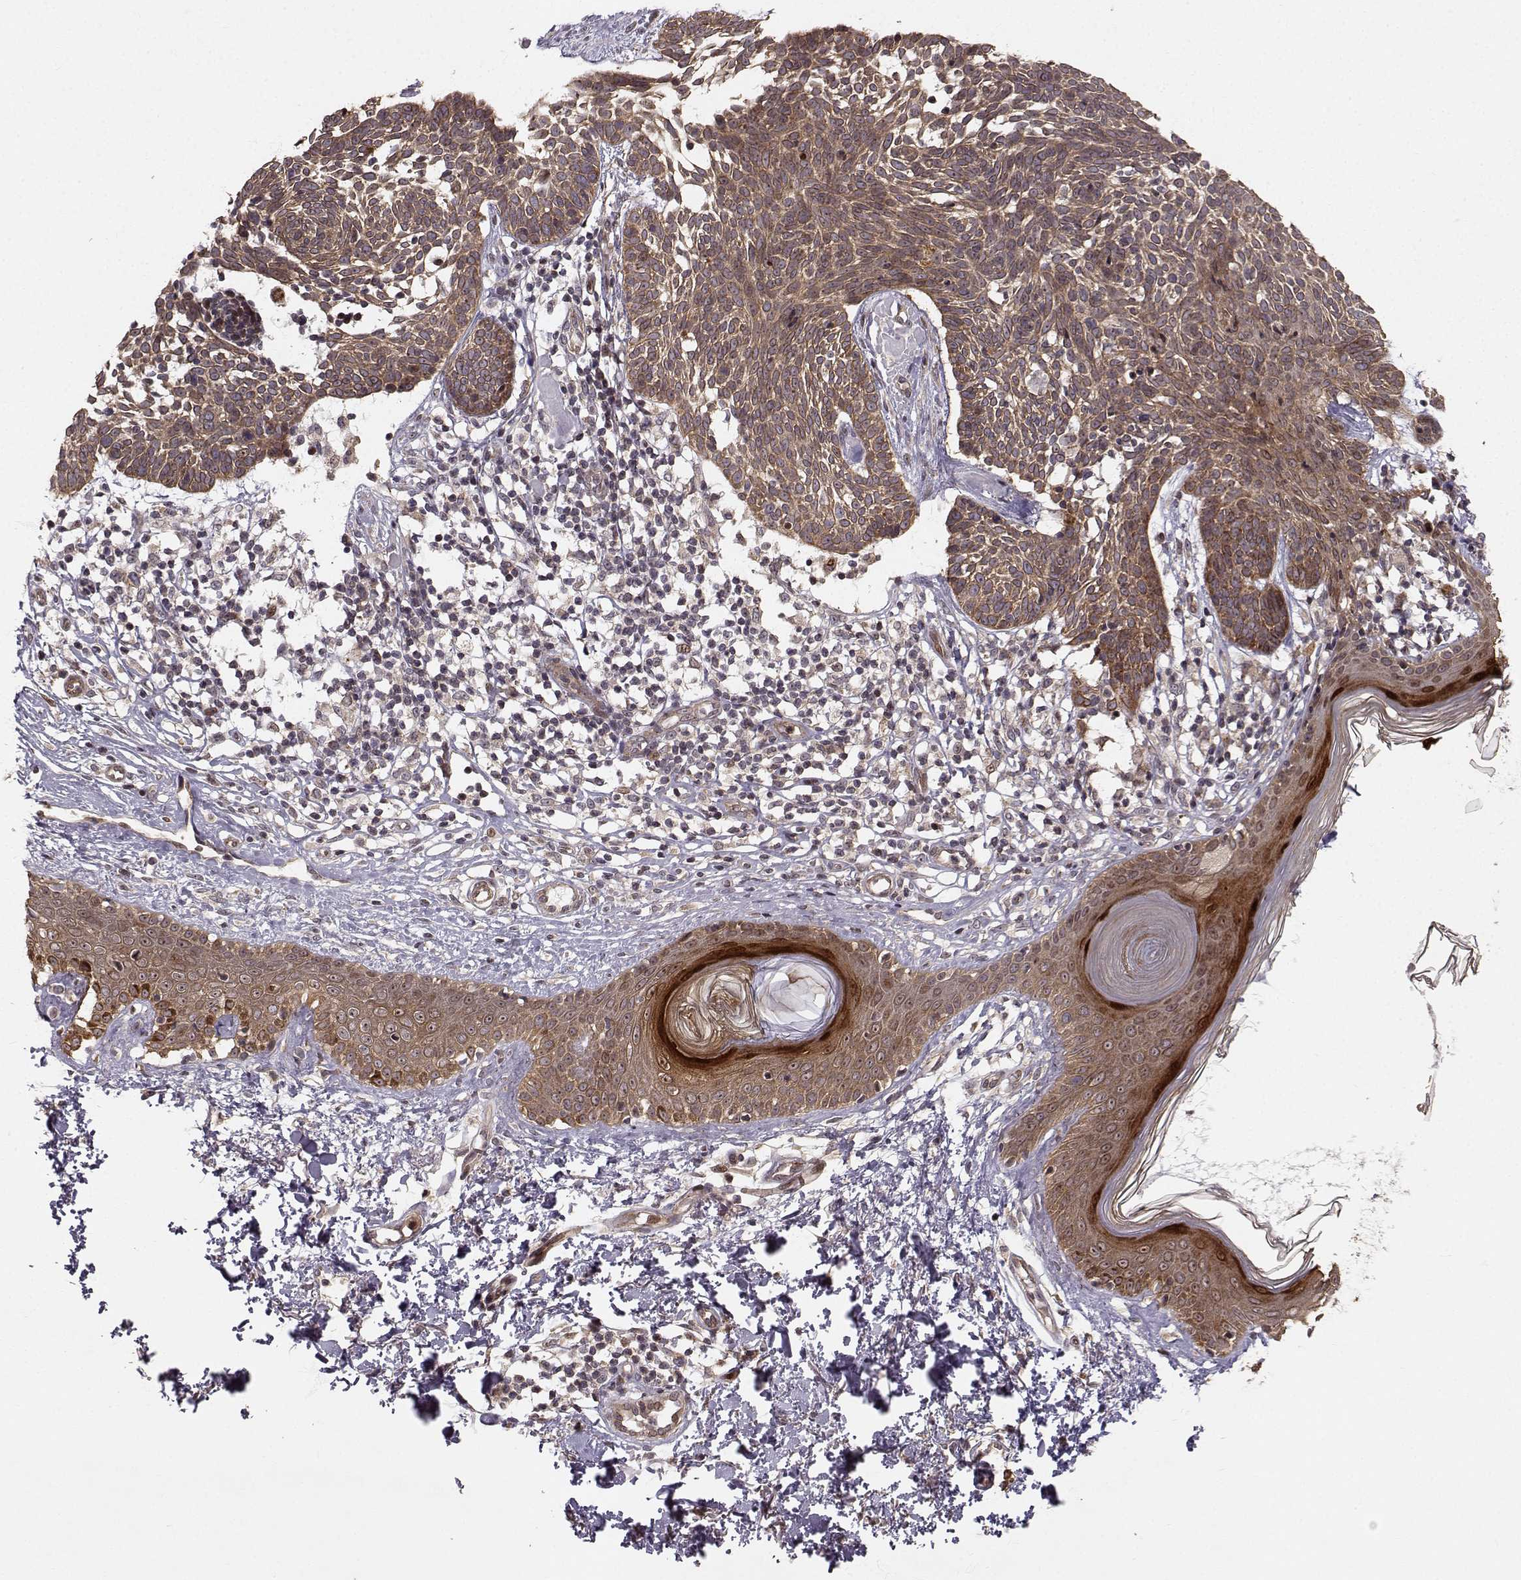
{"staining": {"intensity": "moderate", "quantity": ">75%", "location": "cytoplasmic/membranous"}, "tissue": "skin cancer", "cell_type": "Tumor cells", "image_type": "cancer", "snomed": [{"axis": "morphology", "description": "Basal cell carcinoma"}, {"axis": "topography", "description": "Skin"}], "caption": "Protein expression analysis of human skin cancer (basal cell carcinoma) reveals moderate cytoplasmic/membranous staining in approximately >75% of tumor cells. (Brightfield microscopy of DAB IHC at high magnification).", "gene": "APC", "patient": {"sex": "male", "age": 85}}